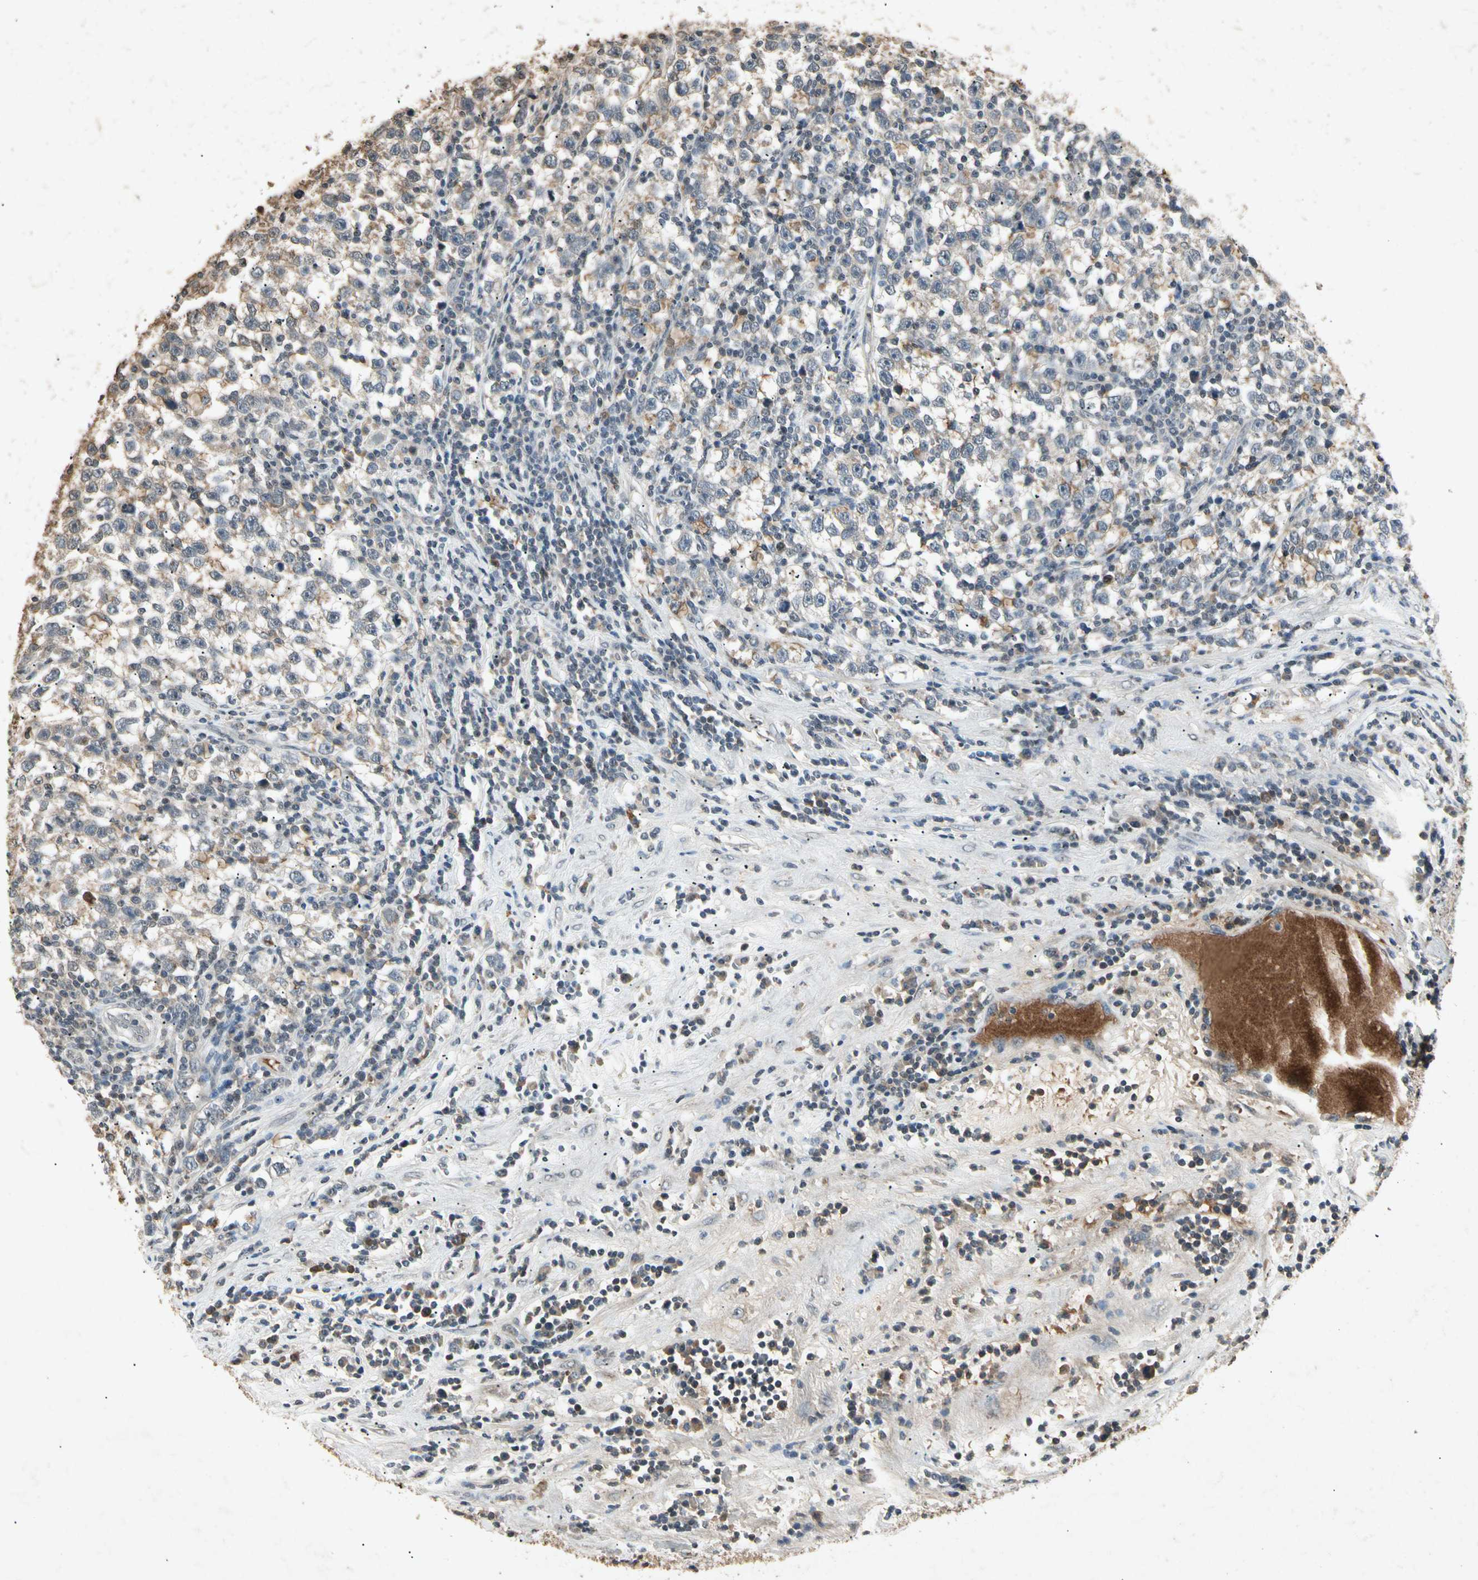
{"staining": {"intensity": "negative", "quantity": "none", "location": "none"}, "tissue": "testis cancer", "cell_type": "Tumor cells", "image_type": "cancer", "snomed": [{"axis": "morphology", "description": "Seminoma, NOS"}, {"axis": "topography", "description": "Testis"}], "caption": "There is no significant positivity in tumor cells of testis cancer (seminoma). The staining was performed using DAB to visualize the protein expression in brown, while the nuclei were stained in blue with hematoxylin (Magnification: 20x).", "gene": "CP", "patient": {"sex": "male", "age": 43}}